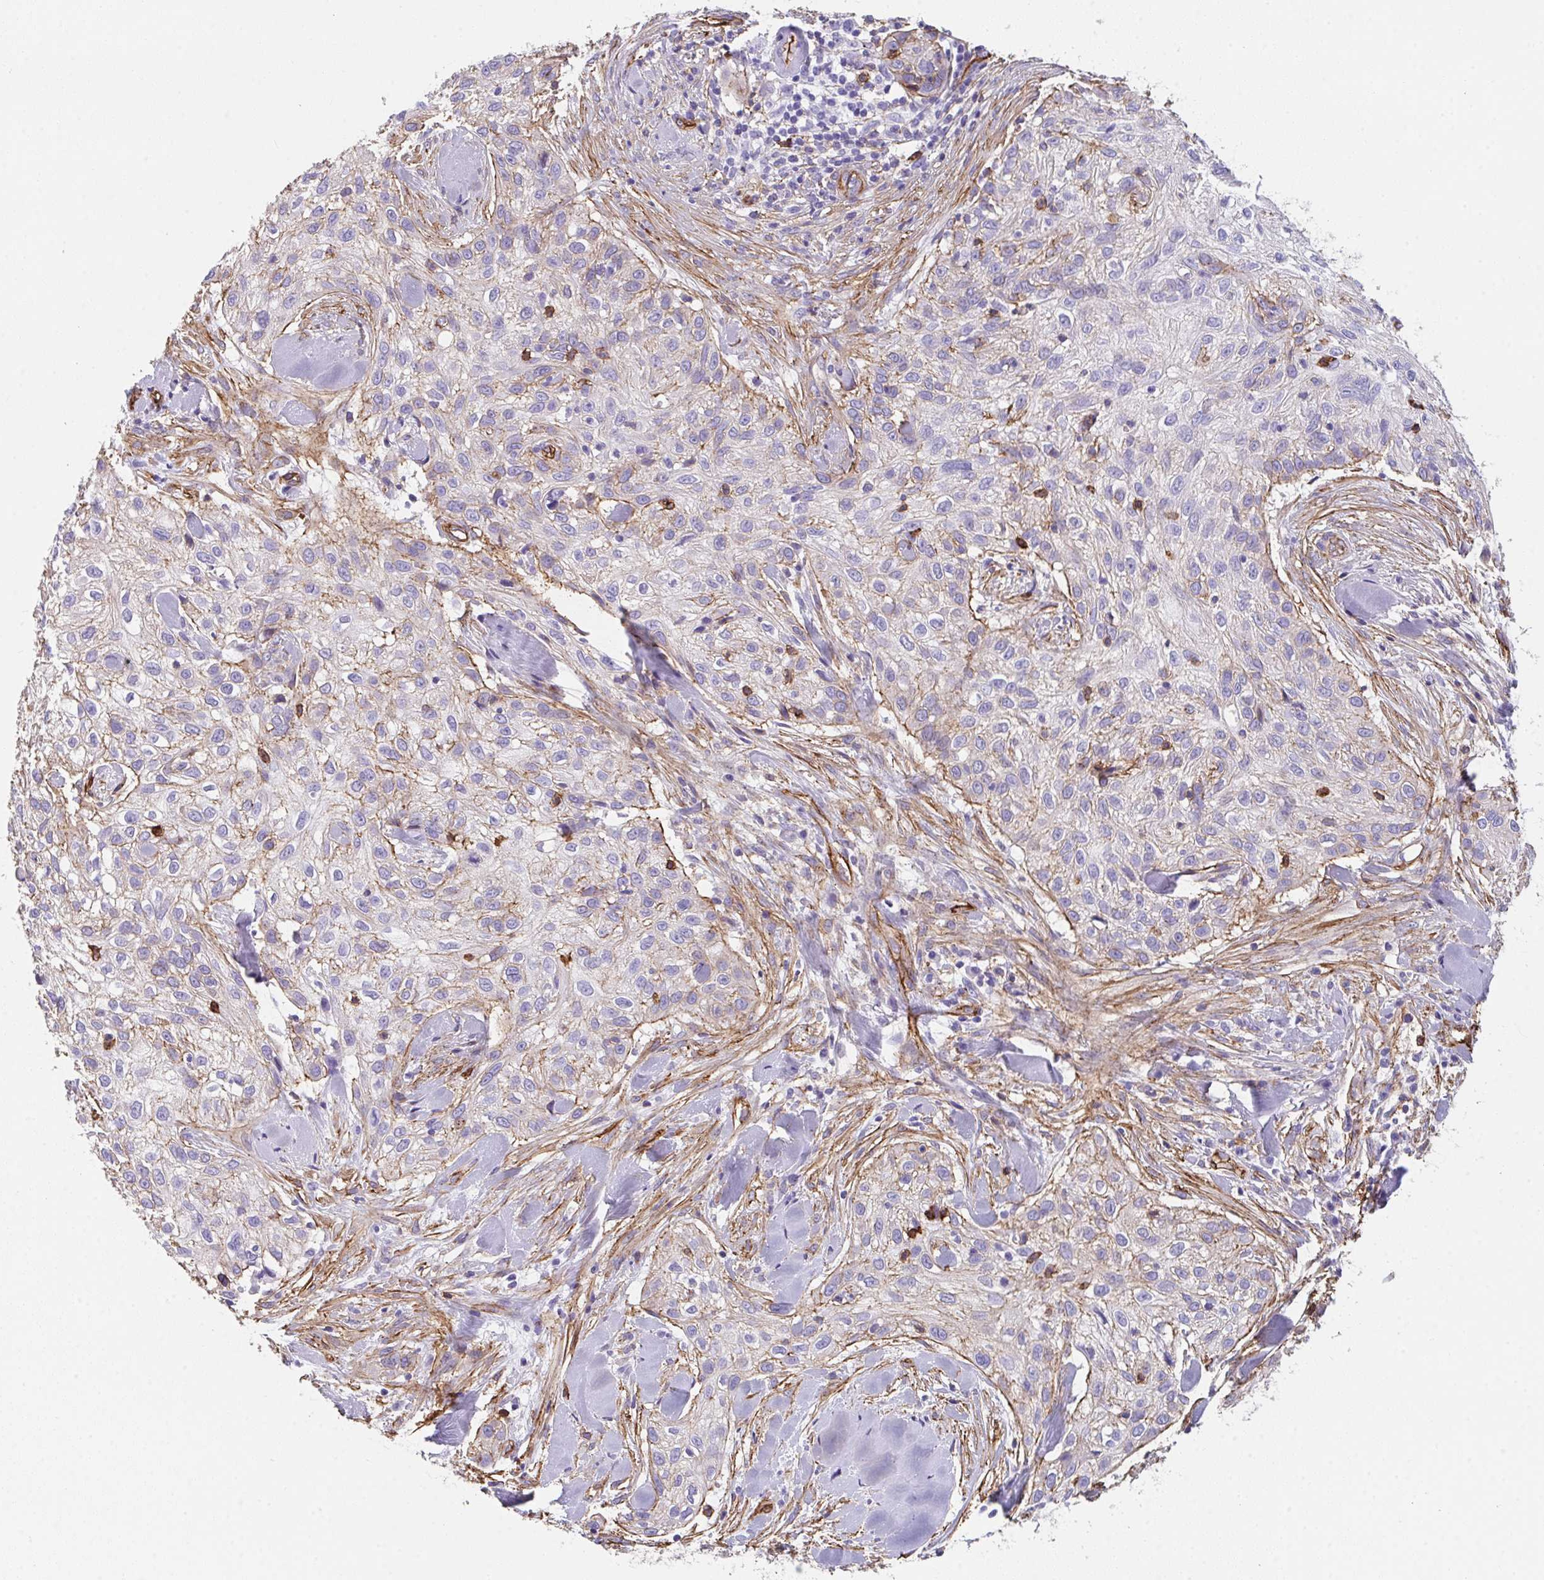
{"staining": {"intensity": "weak", "quantity": "25%-75%", "location": "cytoplasmic/membranous"}, "tissue": "skin cancer", "cell_type": "Tumor cells", "image_type": "cancer", "snomed": [{"axis": "morphology", "description": "Squamous cell carcinoma, NOS"}, {"axis": "topography", "description": "Skin"}], "caption": "Squamous cell carcinoma (skin) was stained to show a protein in brown. There is low levels of weak cytoplasmic/membranous positivity in approximately 25%-75% of tumor cells.", "gene": "DBN1", "patient": {"sex": "male", "age": 82}}